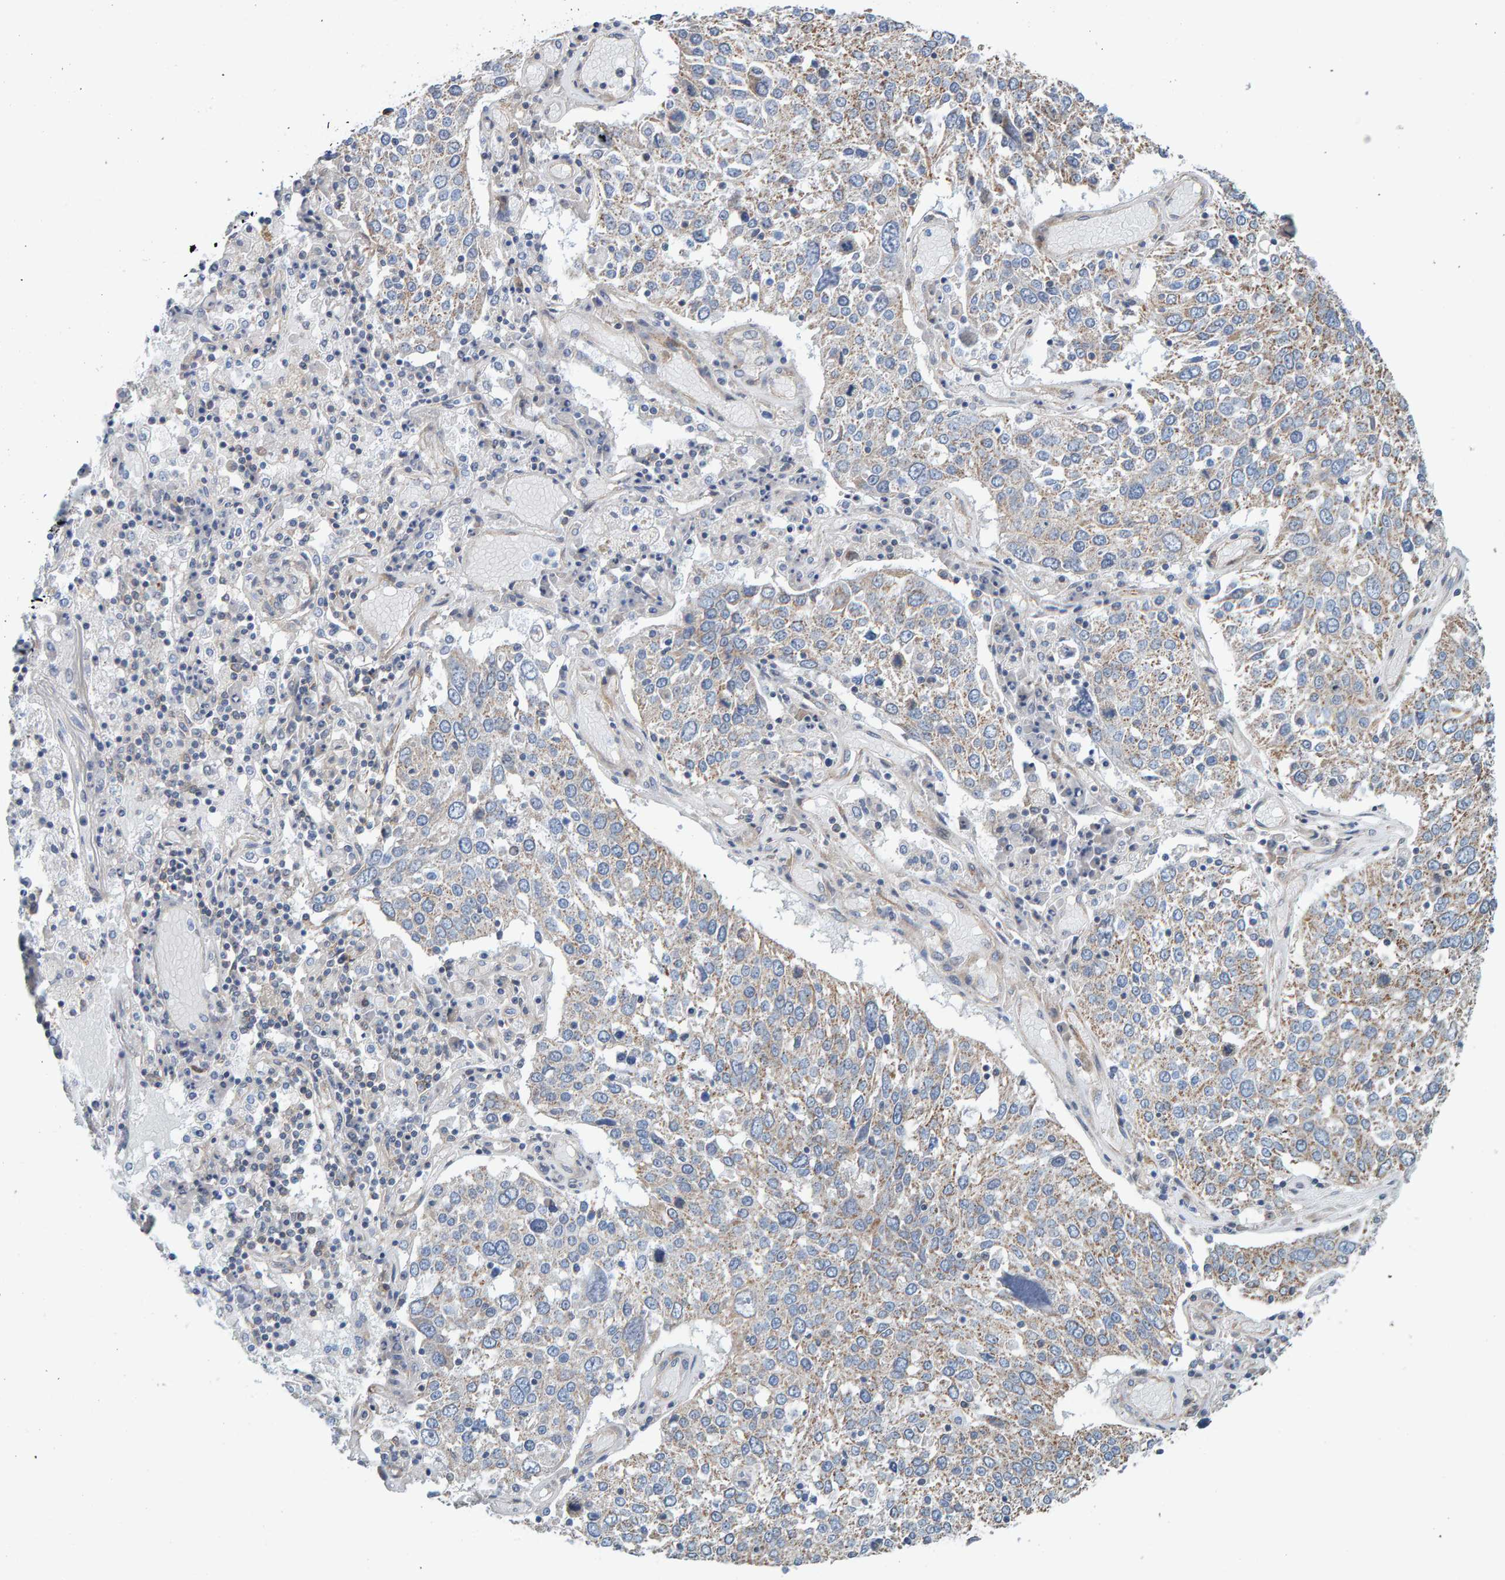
{"staining": {"intensity": "moderate", "quantity": "<25%", "location": "cytoplasmic/membranous"}, "tissue": "lung cancer", "cell_type": "Tumor cells", "image_type": "cancer", "snomed": [{"axis": "morphology", "description": "Squamous cell carcinoma, NOS"}, {"axis": "topography", "description": "Lung"}], "caption": "Moderate cytoplasmic/membranous protein staining is identified in approximately <25% of tumor cells in lung cancer.", "gene": "RGP1", "patient": {"sex": "male", "age": 65}}